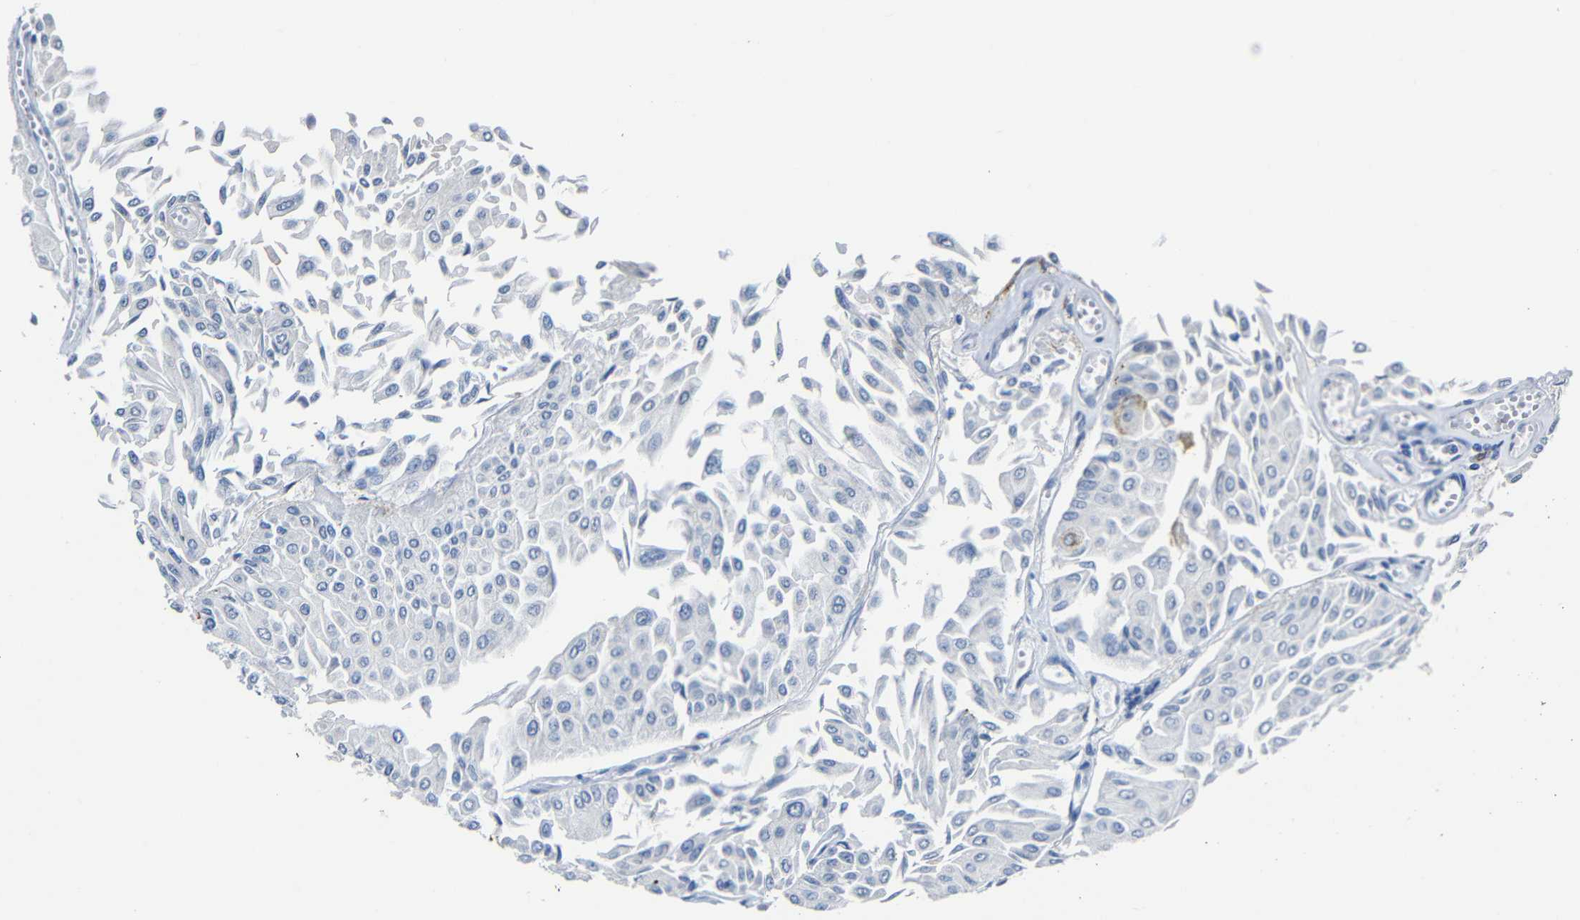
{"staining": {"intensity": "negative", "quantity": "none", "location": "none"}, "tissue": "urothelial cancer", "cell_type": "Tumor cells", "image_type": "cancer", "snomed": [{"axis": "morphology", "description": "Urothelial carcinoma, Low grade"}, {"axis": "topography", "description": "Urinary bladder"}], "caption": "The immunohistochemistry (IHC) histopathology image has no significant expression in tumor cells of urothelial carcinoma (low-grade) tissue.", "gene": "C15orf48", "patient": {"sex": "male", "age": 67}}